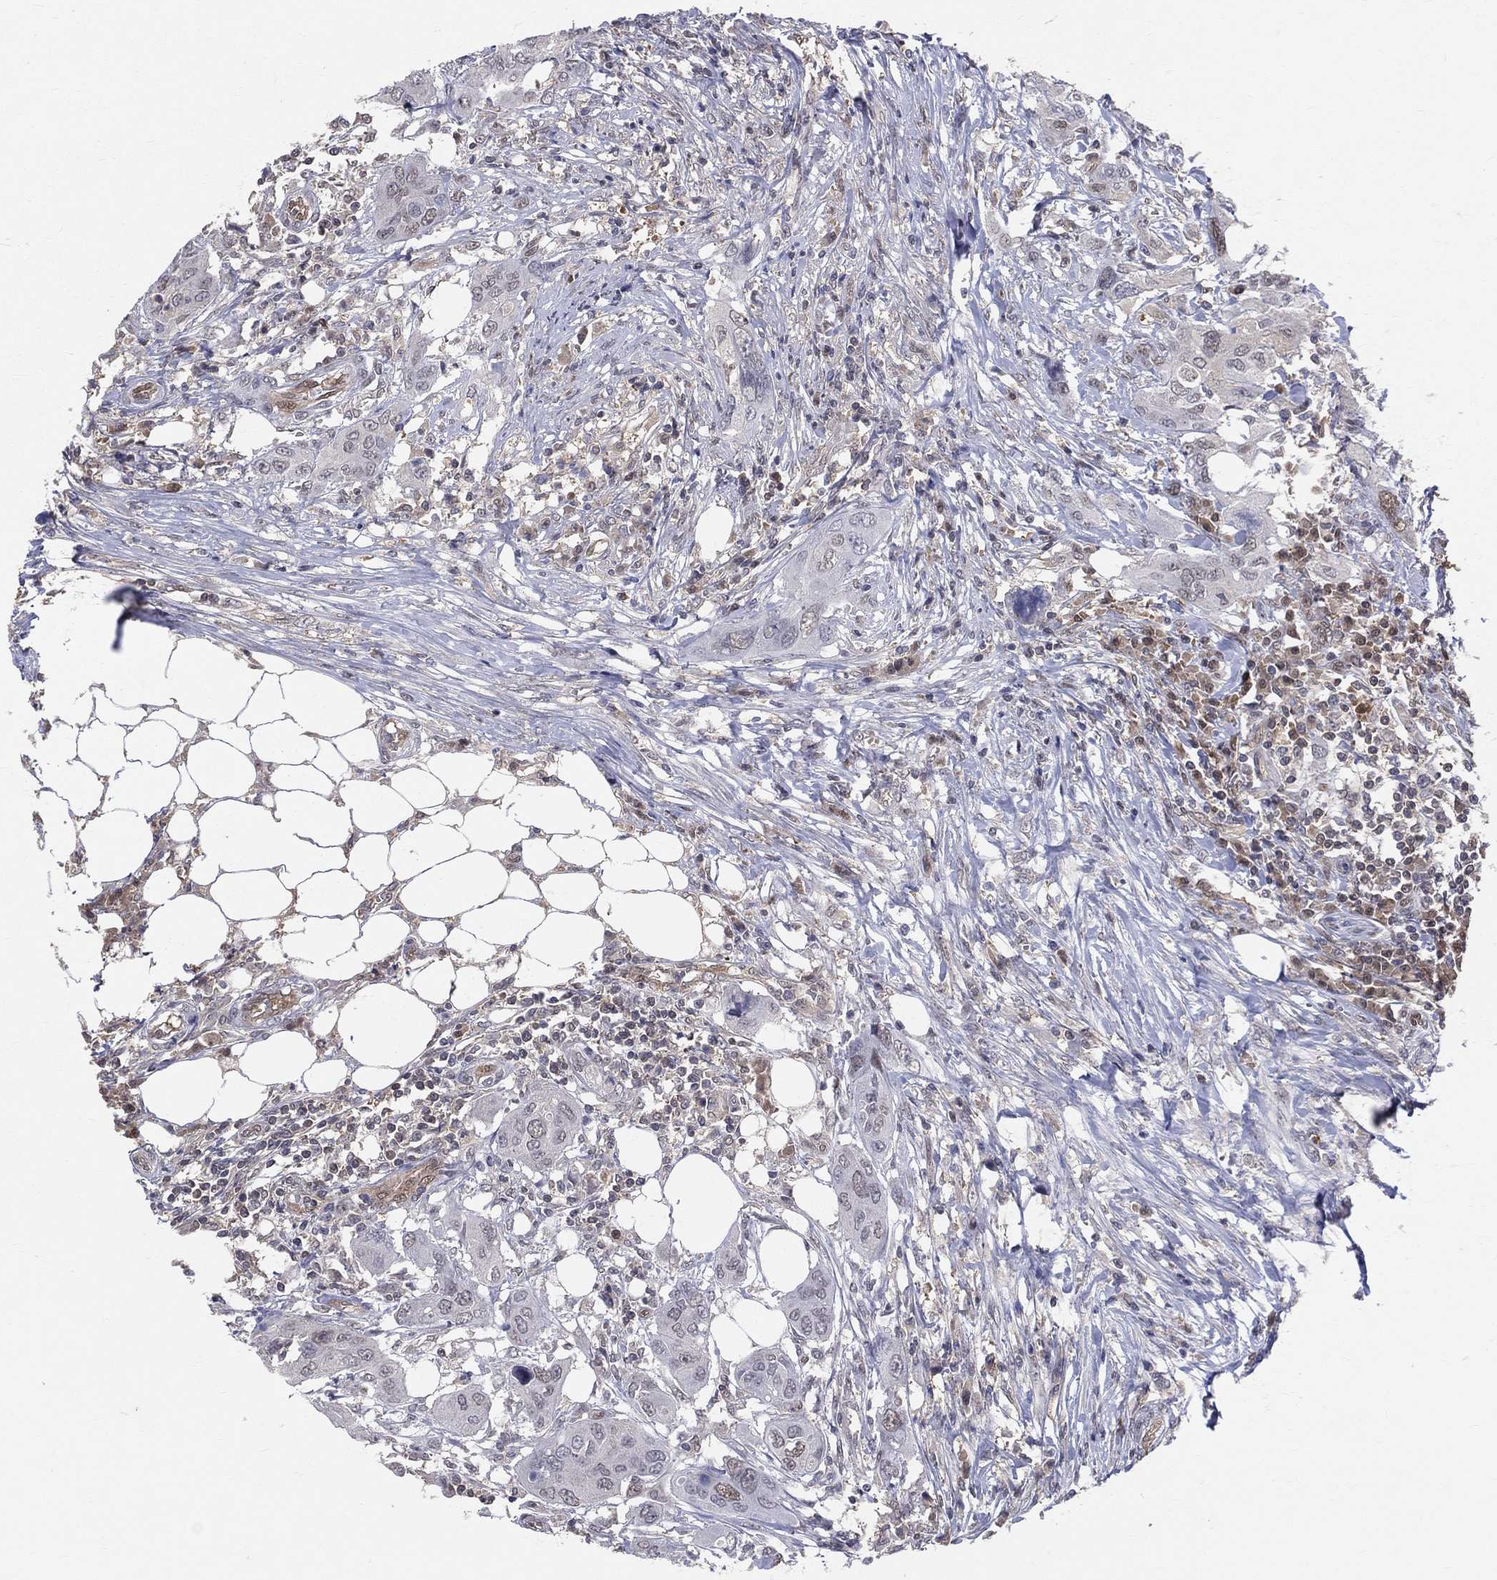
{"staining": {"intensity": "weak", "quantity": "<25%", "location": "nuclear"}, "tissue": "urothelial cancer", "cell_type": "Tumor cells", "image_type": "cancer", "snomed": [{"axis": "morphology", "description": "Urothelial carcinoma, NOS"}, {"axis": "morphology", "description": "Urothelial carcinoma, High grade"}, {"axis": "topography", "description": "Urinary bladder"}], "caption": "Immunohistochemical staining of transitional cell carcinoma reveals no significant staining in tumor cells. The staining is performed using DAB brown chromogen with nuclei counter-stained in using hematoxylin.", "gene": "GMPR2", "patient": {"sex": "male", "age": 63}}